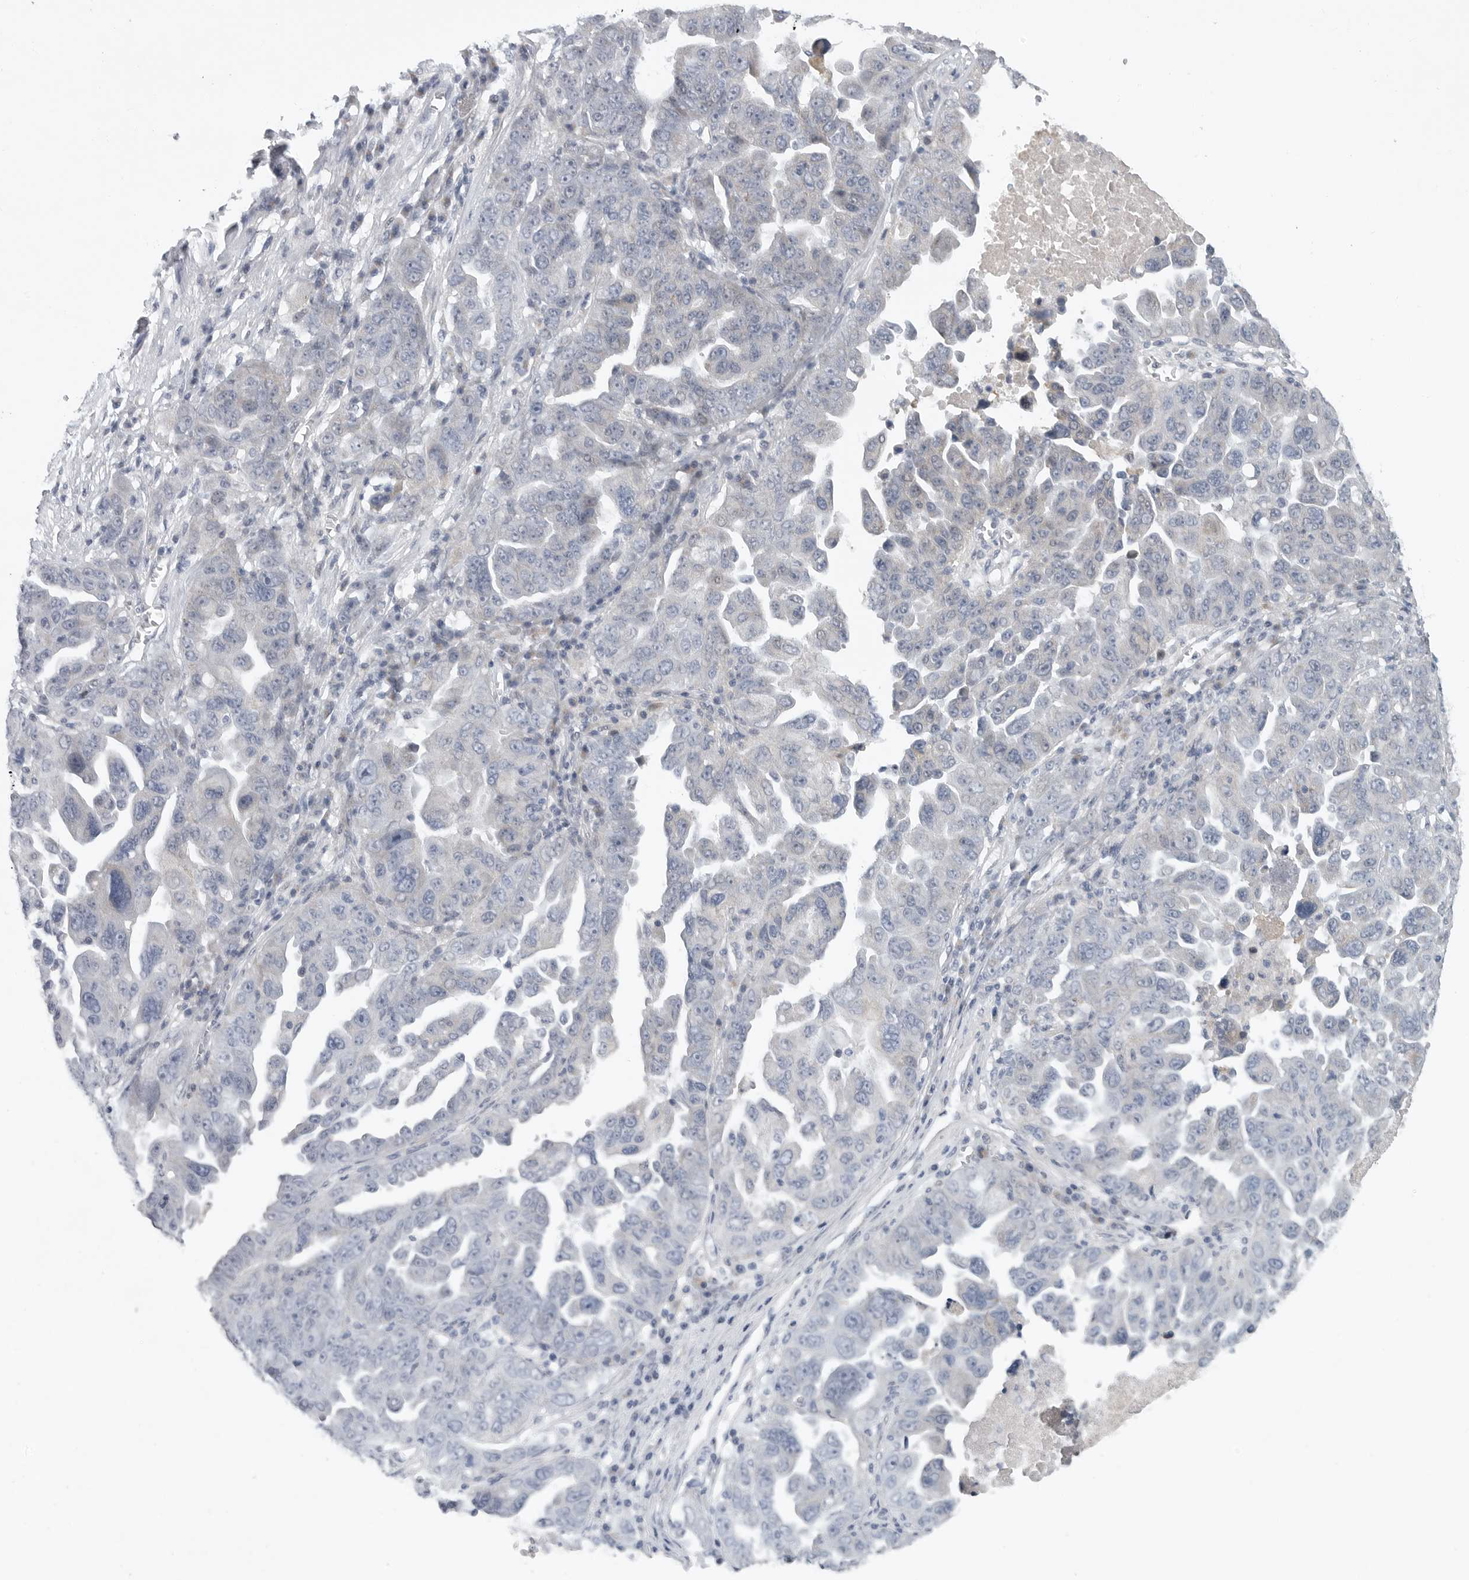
{"staining": {"intensity": "negative", "quantity": "none", "location": "none"}, "tissue": "ovarian cancer", "cell_type": "Tumor cells", "image_type": "cancer", "snomed": [{"axis": "morphology", "description": "Carcinoma, endometroid"}, {"axis": "topography", "description": "Ovary"}], "caption": "Tumor cells show no significant protein expression in endometroid carcinoma (ovarian). The staining was performed using DAB to visualize the protein expression in brown, while the nuclei were stained in blue with hematoxylin (Magnification: 20x).", "gene": "FBXO43", "patient": {"sex": "female", "age": 62}}